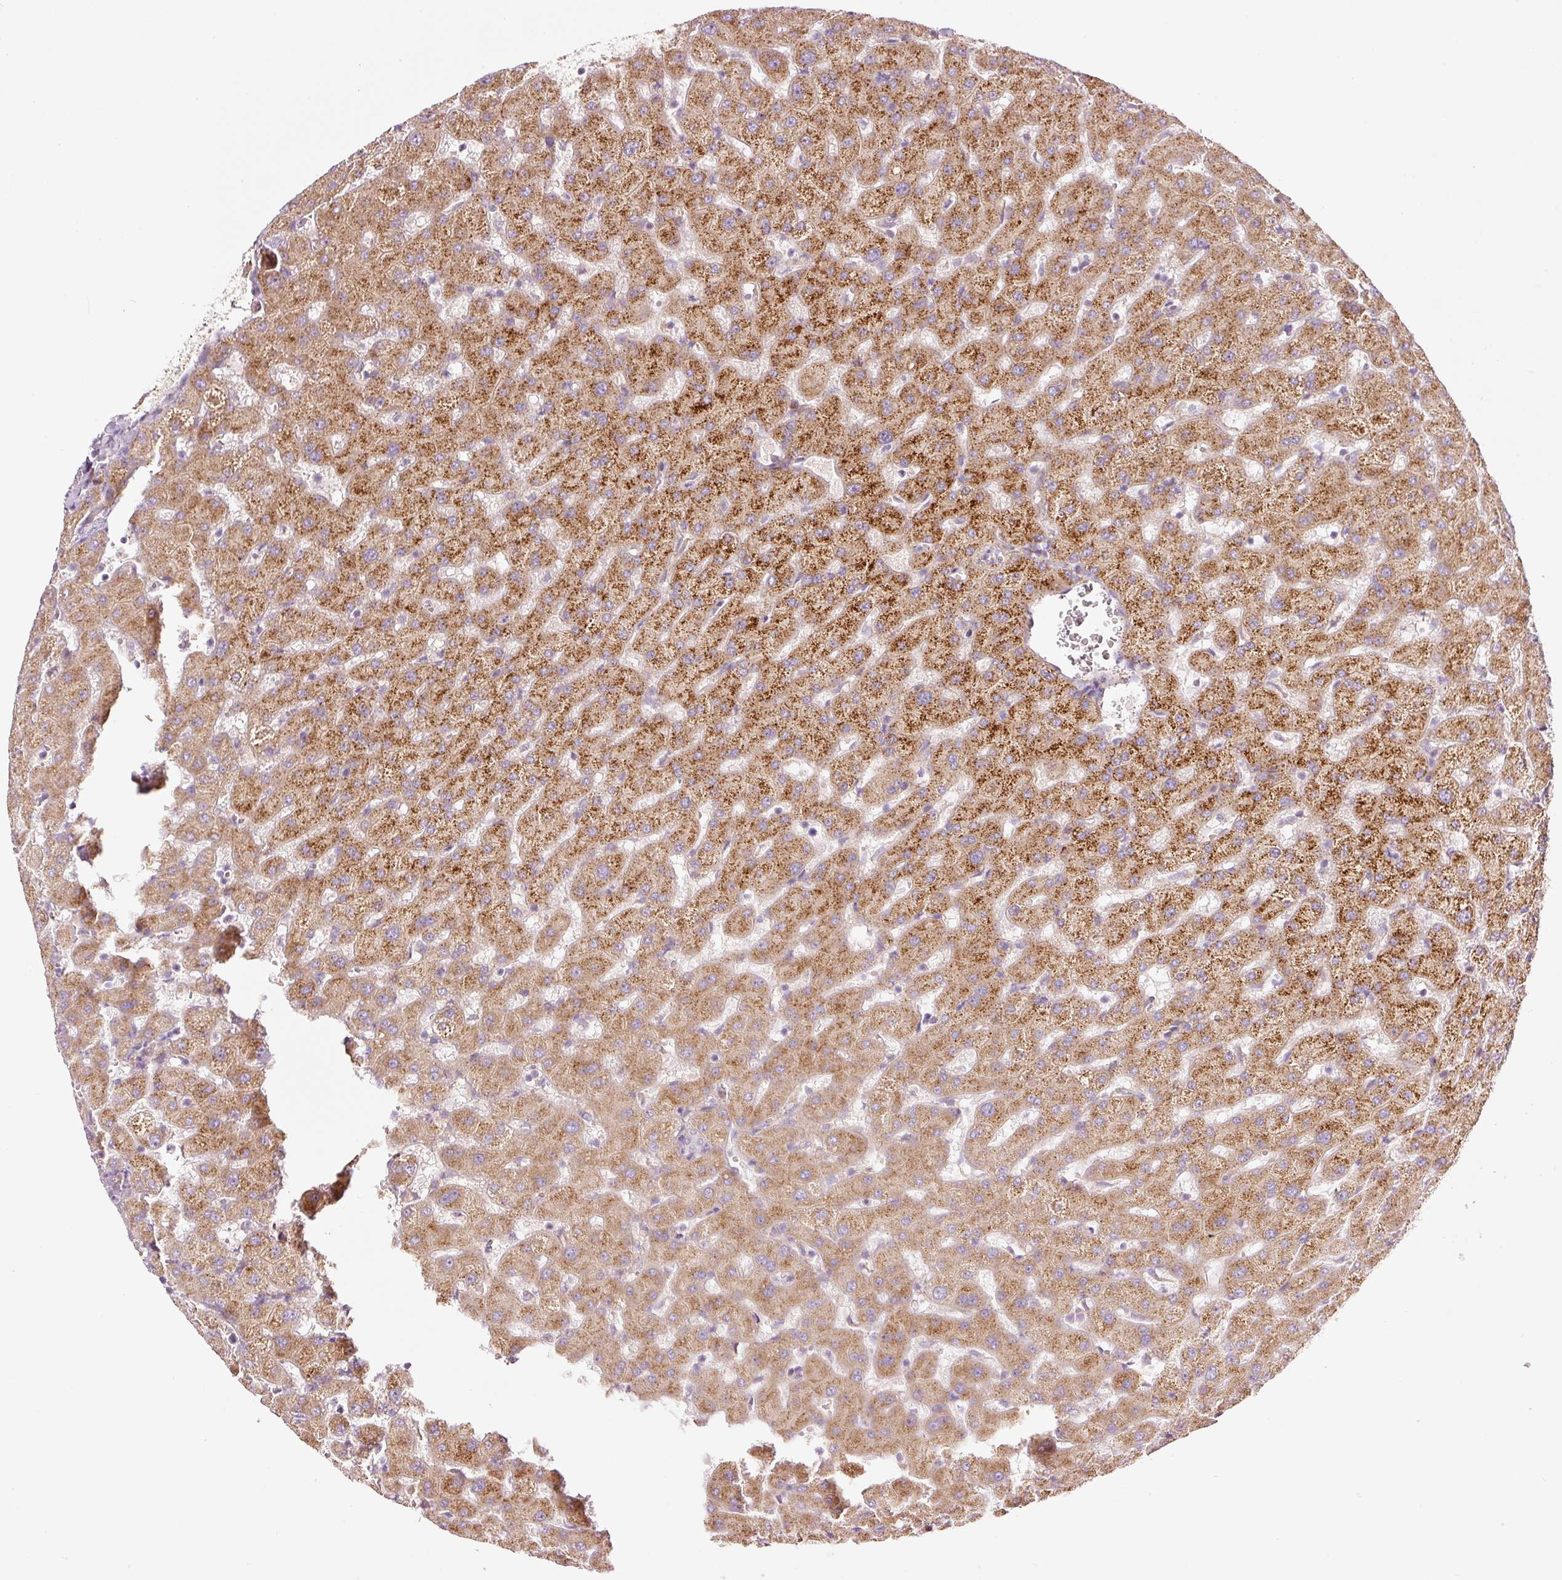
{"staining": {"intensity": "negative", "quantity": "none", "location": "none"}, "tissue": "liver", "cell_type": "Cholangiocytes", "image_type": "normal", "snomed": [{"axis": "morphology", "description": "Normal tissue, NOS"}, {"axis": "topography", "description": "Liver"}], "caption": "This is an IHC image of normal liver. There is no expression in cholangiocytes.", "gene": "RSPO2", "patient": {"sex": "female", "age": 63}}